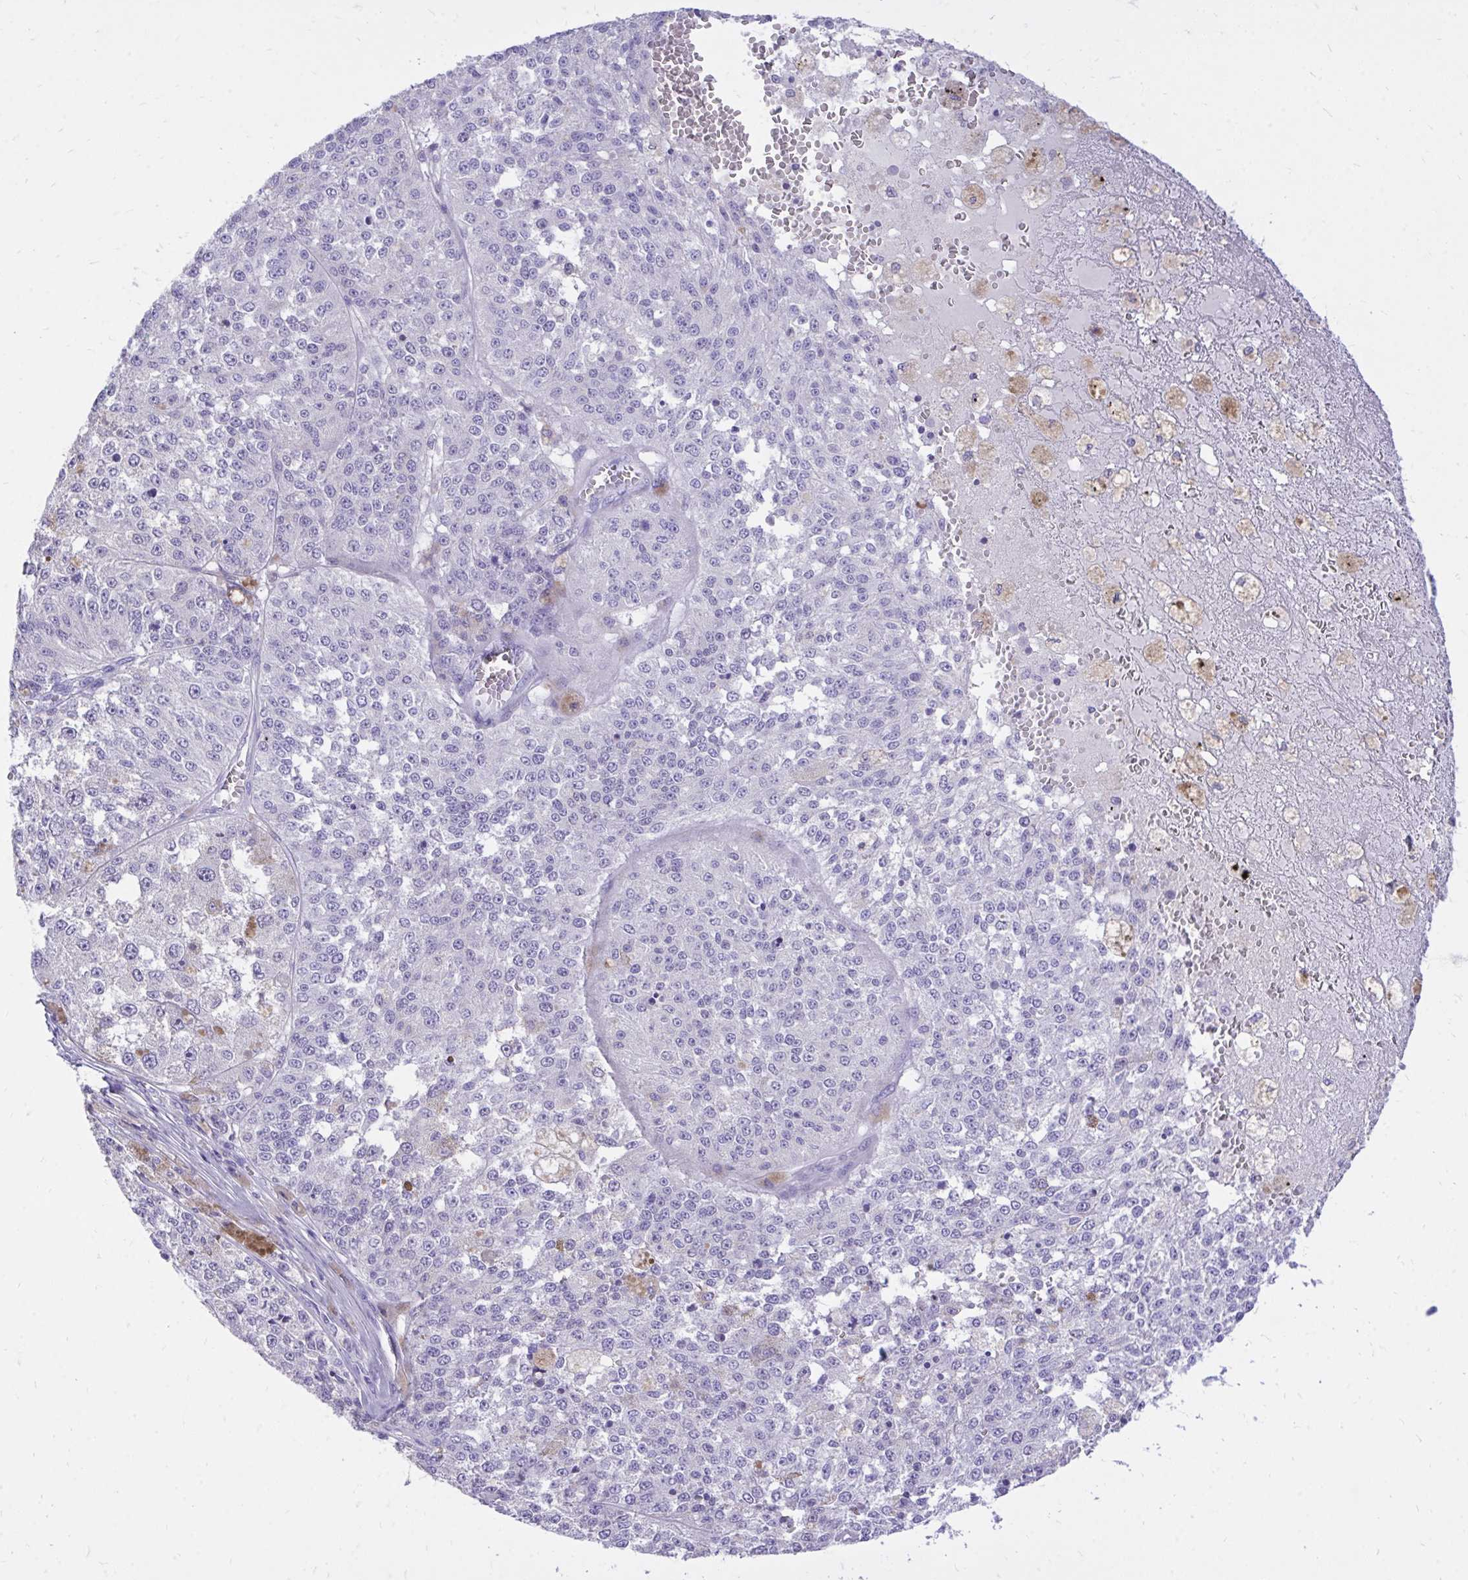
{"staining": {"intensity": "negative", "quantity": "none", "location": "none"}, "tissue": "melanoma", "cell_type": "Tumor cells", "image_type": "cancer", "snomed": [{"axis": "morphology", "description": "Malignant melanoma, Metastatic site"}, {"axis": "topography", "description": "Lymph node"}], "caption": "This micrograph is of melanoma stained with immunohistochemistry (IHC) to label a protein in brown with the nuclei are counter-stained blue. There is no expression in tumor cells.", "gene": "MON1A", "patient": {"sex": "female", "age": 64}}